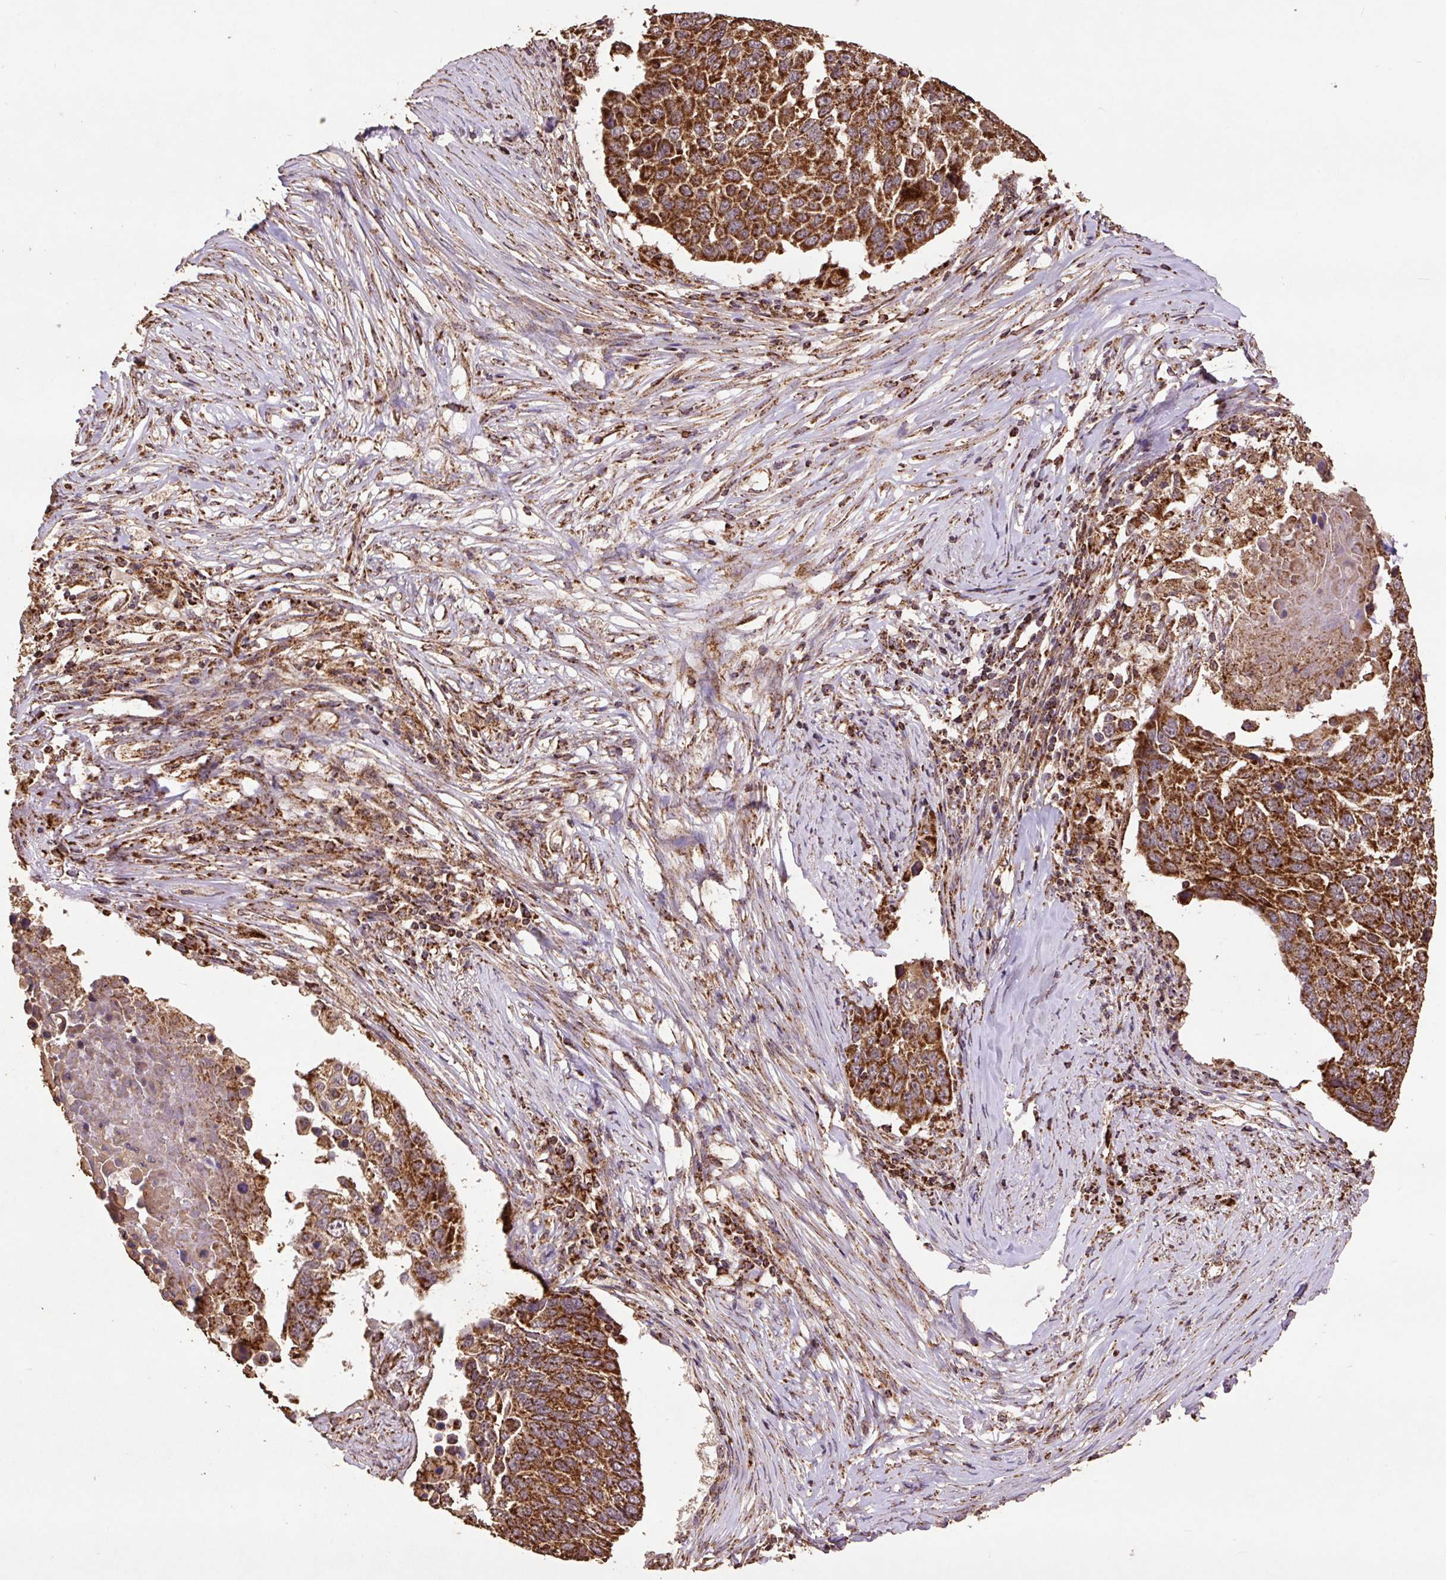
{"staining": {"intensity": "strong", "quantity": ">75%", "location": "cytoplasmic/membranous"}, "tissue": "lung cancer", "cell_type": "Tumor cells", "image_type": "cancer", "snomed": [{"axis": "morphology", "description": "Squamous cell carcinoma, NOS"}, {"axis": "topography", "description": "Lung"}], "caption": "A high amount of strong cytoplasmic/membranous staining is present in about >75% of tumor cells in lung cancer tissue. Immunohistochemistry (ihc) stains the protein in brown and the nuclei are stained blue.", "gene": "ATP5F1A", "patient": {"sex": "male", "age": 66}}